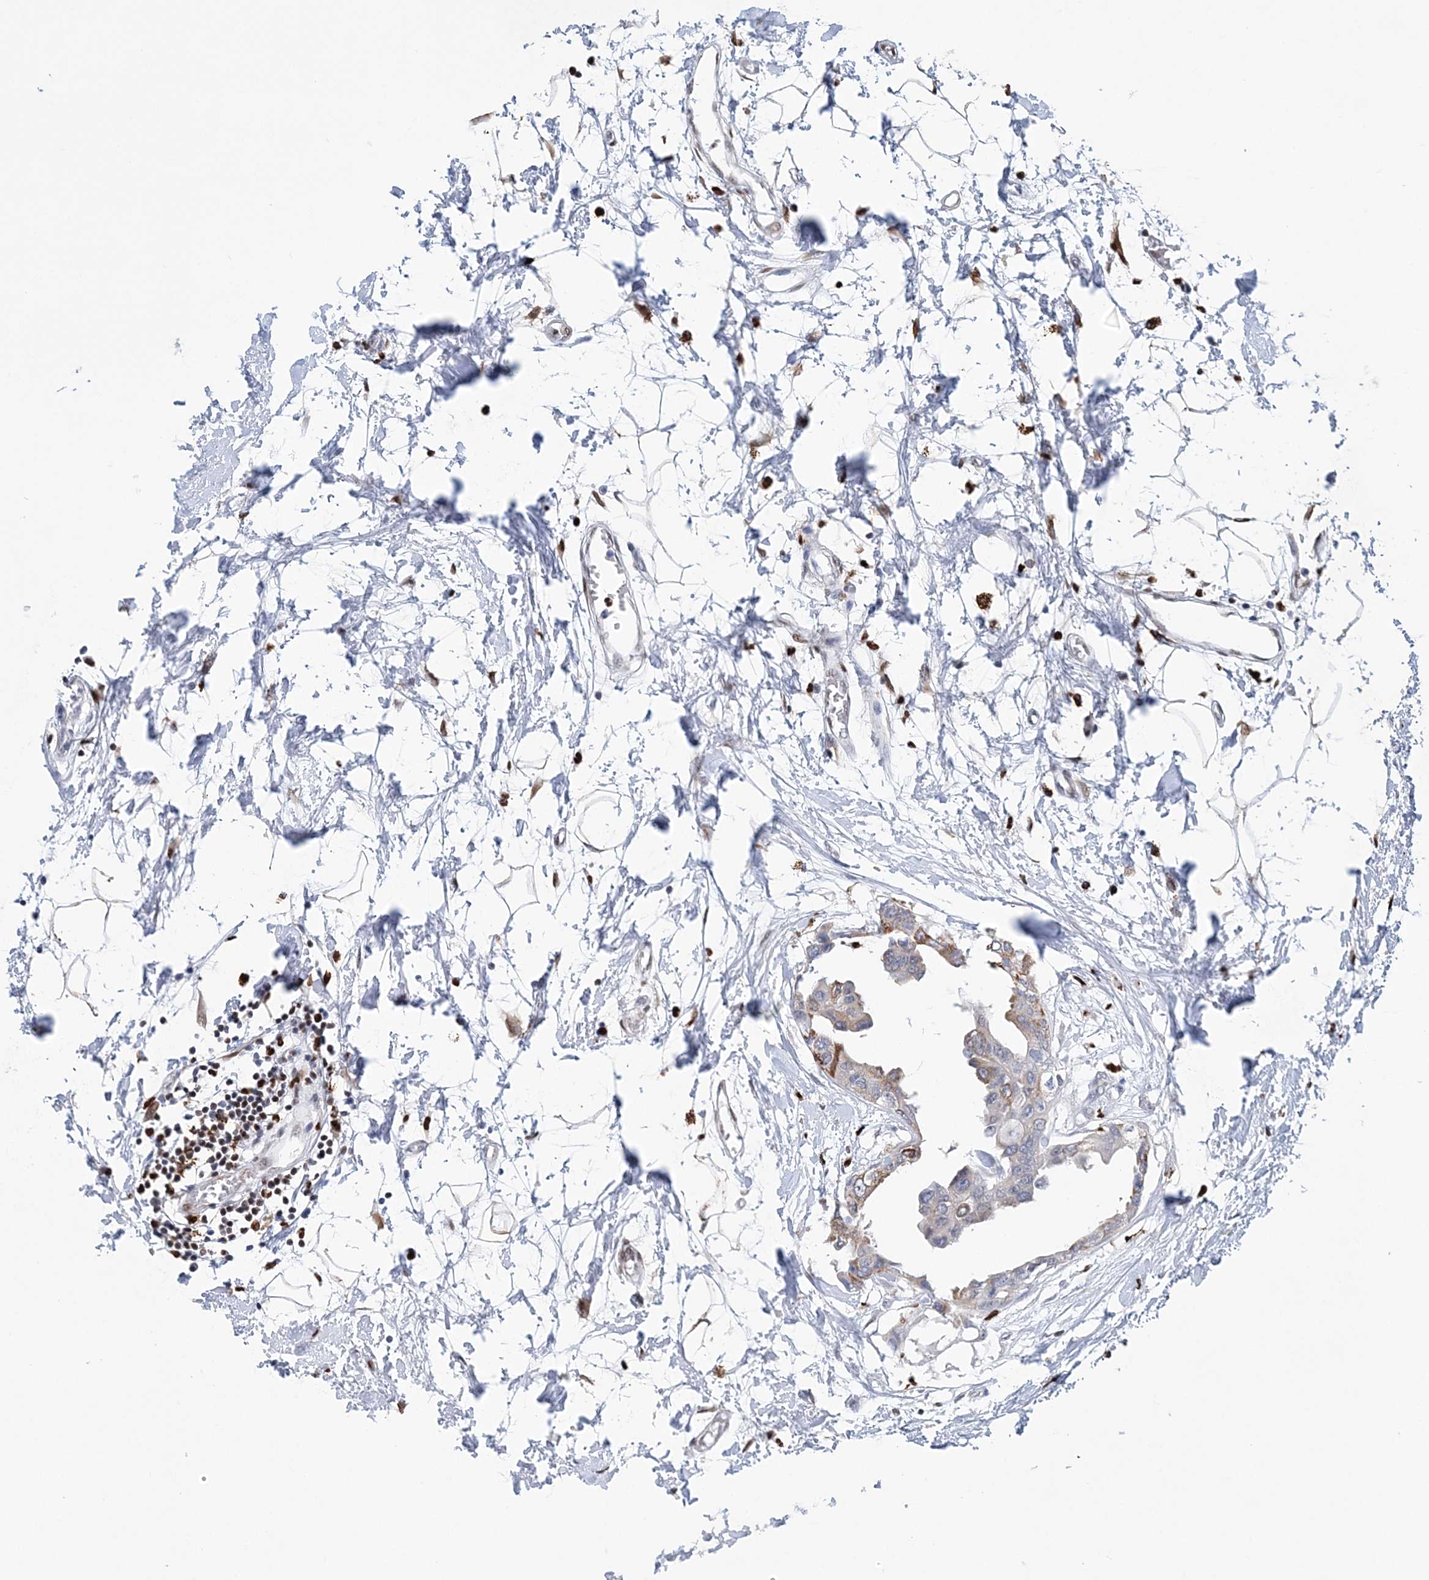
{"staining": {"intensity": "weak", "quantity": "<25%", "location": "cytoplasmic/membranous"}, "tissue": "breast cancer", "cell_type": "Tumor cells", "image_type": "cancer", "snomed": [{"axis": "morphology", "description": "Duct carcinoma"}, {"axis": "topography", "description": "Breast"}], "caption": "This is an immunohistochemistry (IHC) image of human infiltrating ductal carcinoma (breast). There is no positivity in tumor cells.", "gene": "NIT2", "patient": {"sex": "female", "age": 40}}